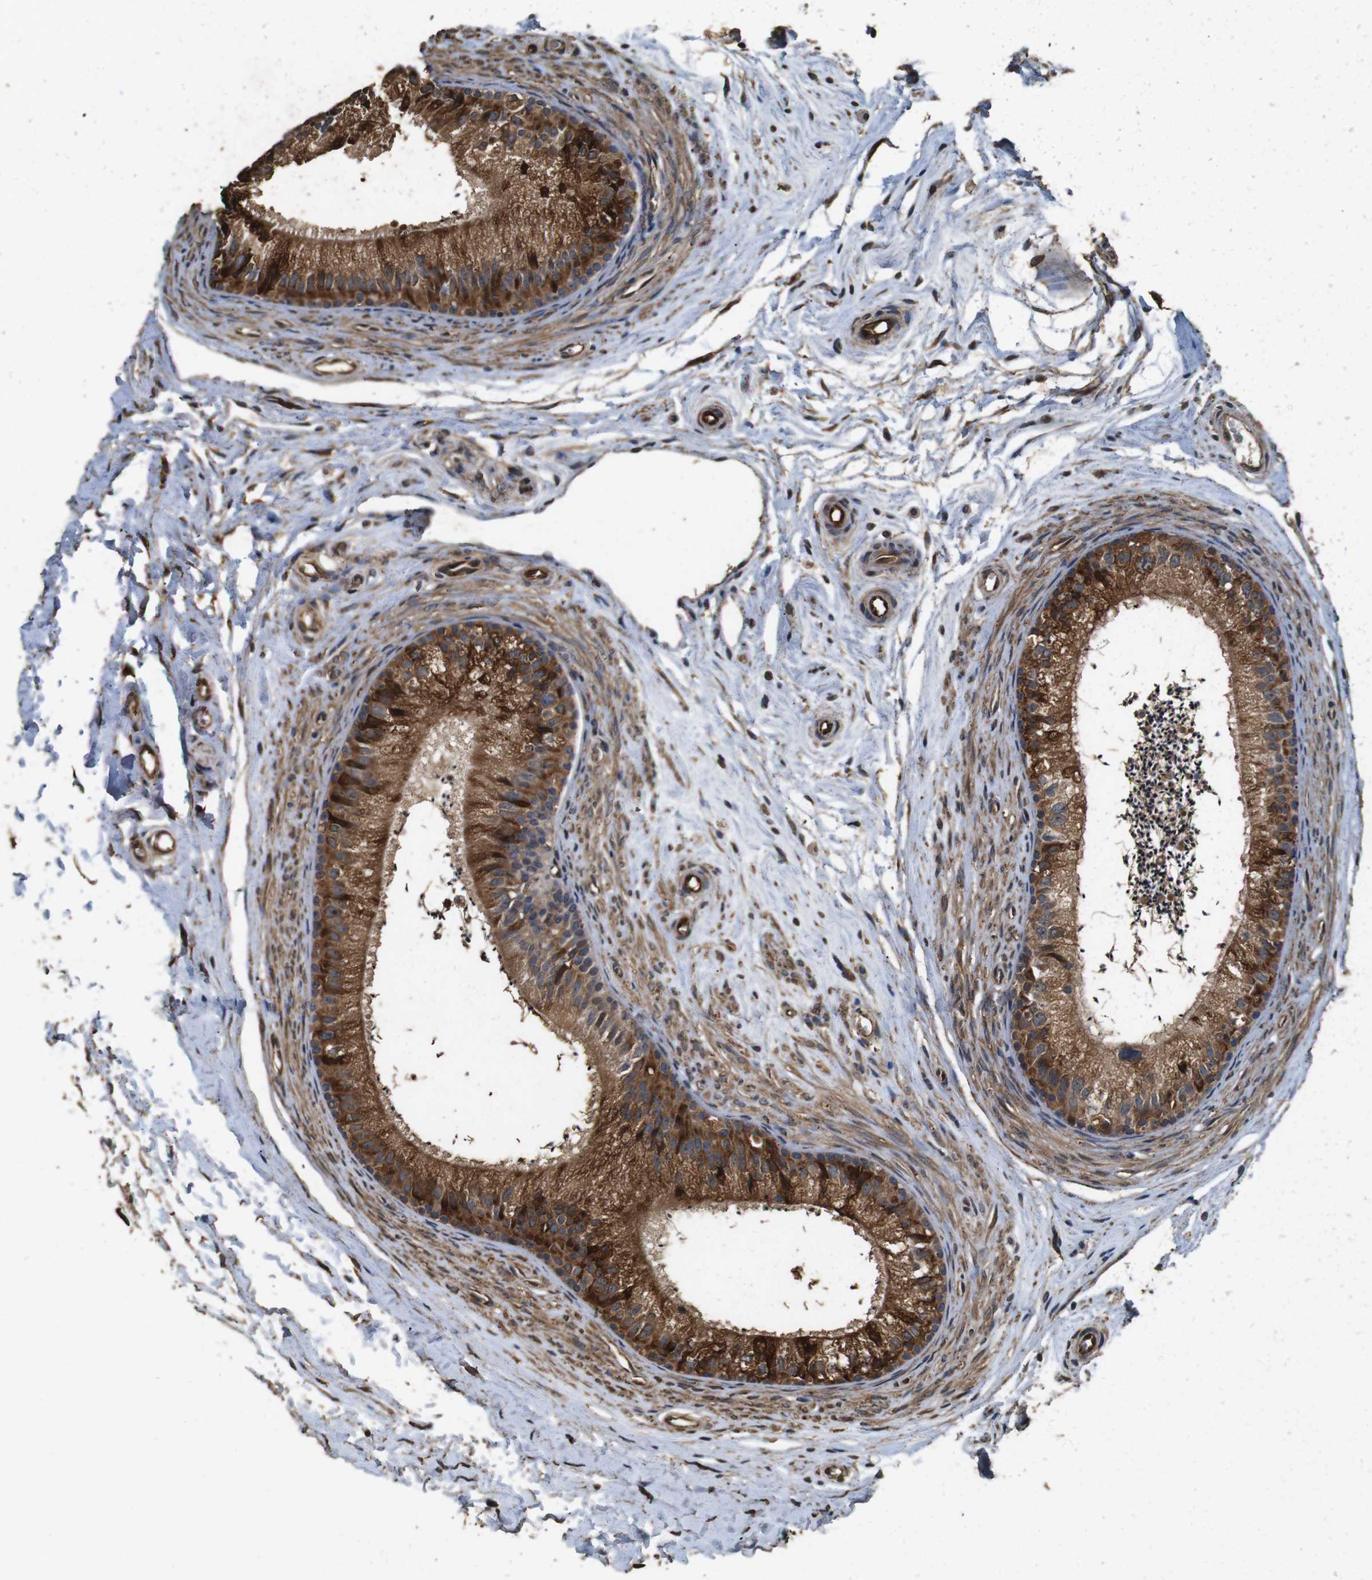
{"staining": {"intensity": "moderate", "quantity": ">75%", "location": "cytoplasmic/membranous"}, "tissue": "epididymis", "cell_type": "Glandular cells", "image_type": "normal", "snomed": [{"axis": "morphology", "description": "Normal tissue, NOS"}, {"axis": "topography", "description": "Epididymis"}], "caption": "The micrograph demonstrates staining of benign epididymis, revealing moderate cytoplasmic/membranous protein staining (brown color) within glandular cells.", "gene": "CNPY4", "patient": {"sex": "male", "age": 56}}